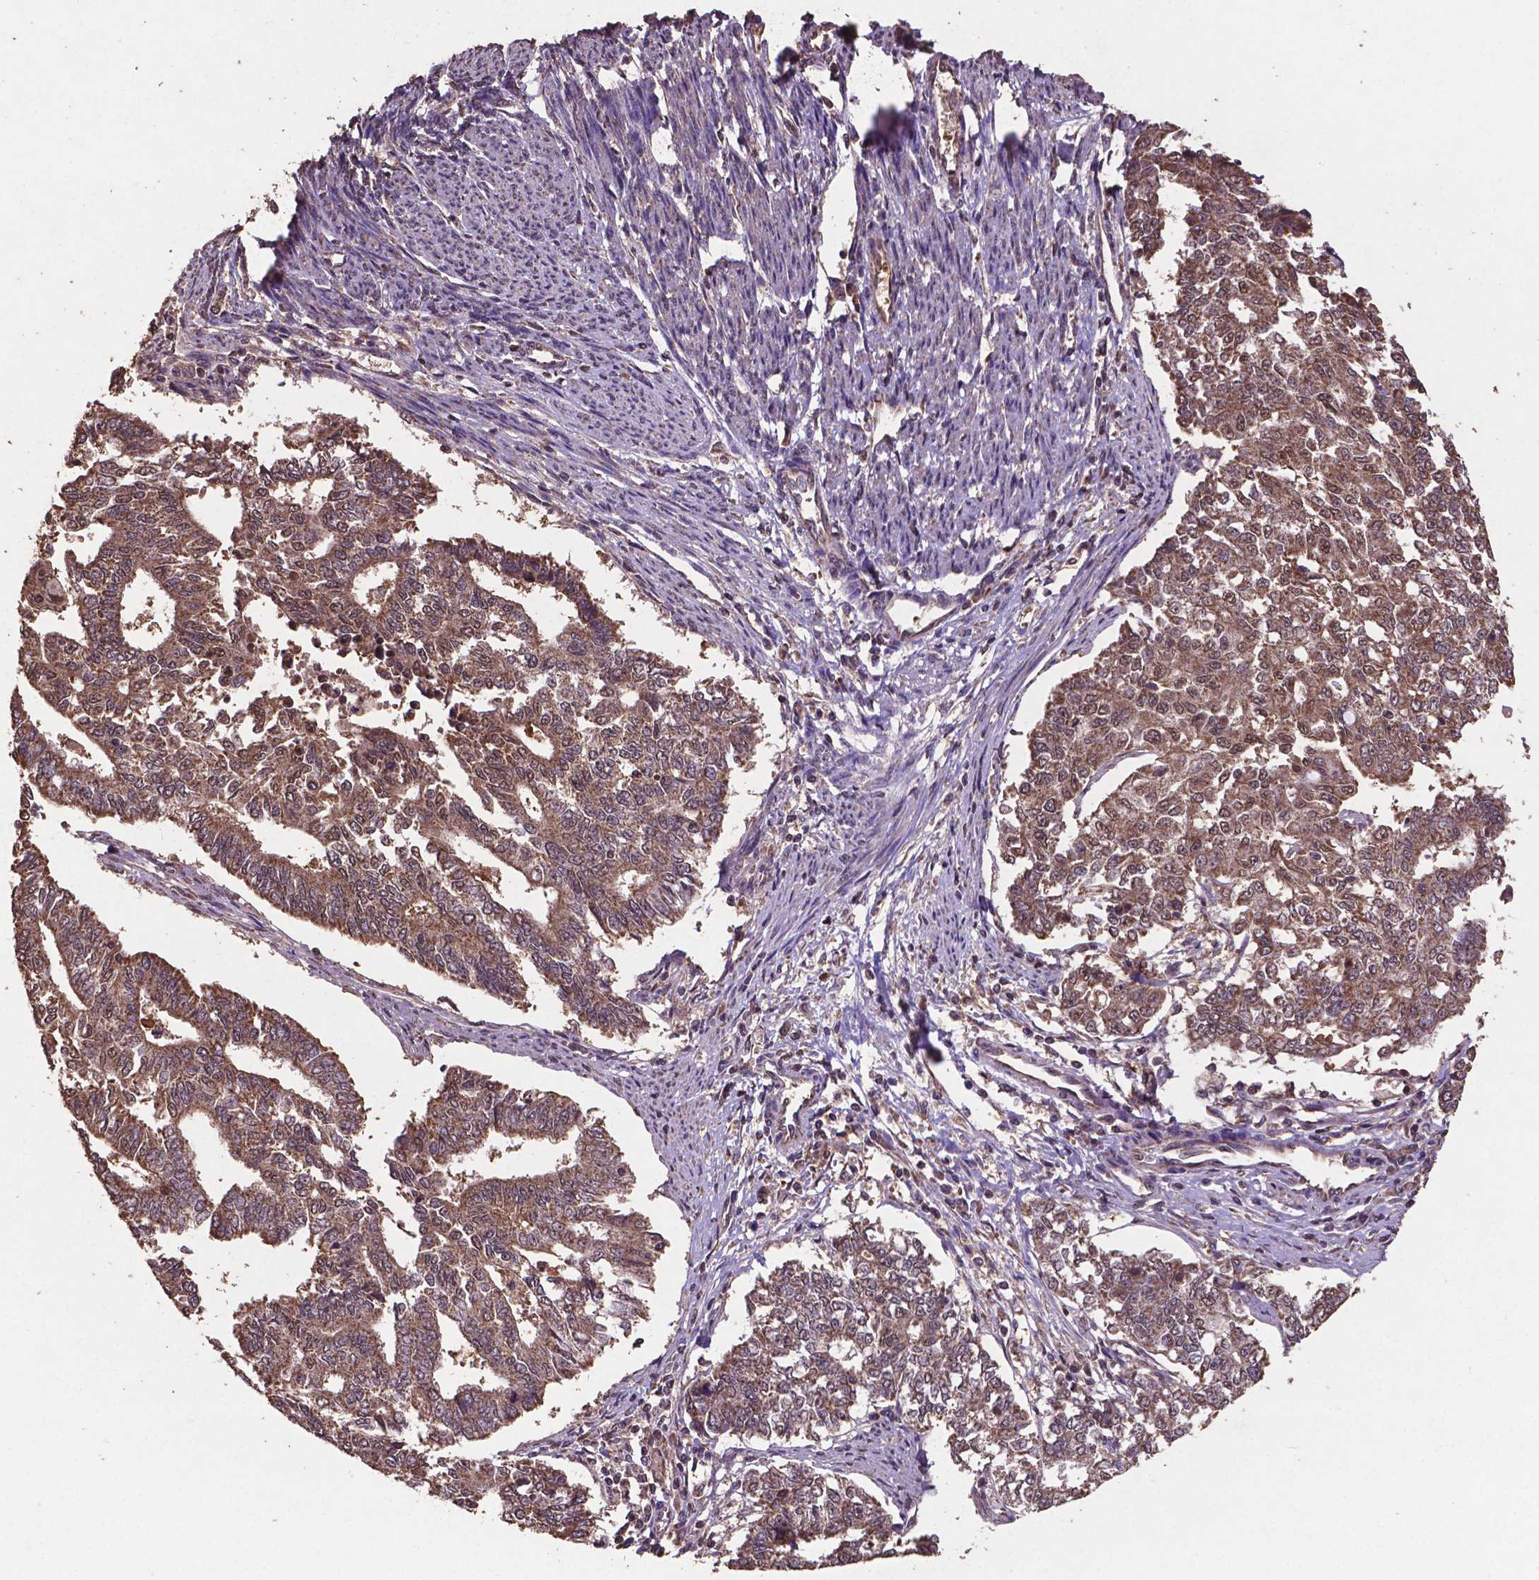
{"staining": {"intensity": "moderate", "quantity": ">75%", "location": "cytoplasmic/membranous,nuclear"}, "tissue": "endometrial cancer", "cell_type": "Tumor cells", "image_type": "cancer", "snomed": [{"axis": "morphology", "description": "Adenocarcinoma, NOS"}, {"axis": "topography", "description": "Uterus"}], "caption": "Adenocarcinoma (endometrial) stained with a brown dye exhibits moderate cytoplasmic/membranous and nuclear positive expression in about >75% of tumor cells.", "gene": "DCAF1", "patient": {"sex": "female", "age": 59}}